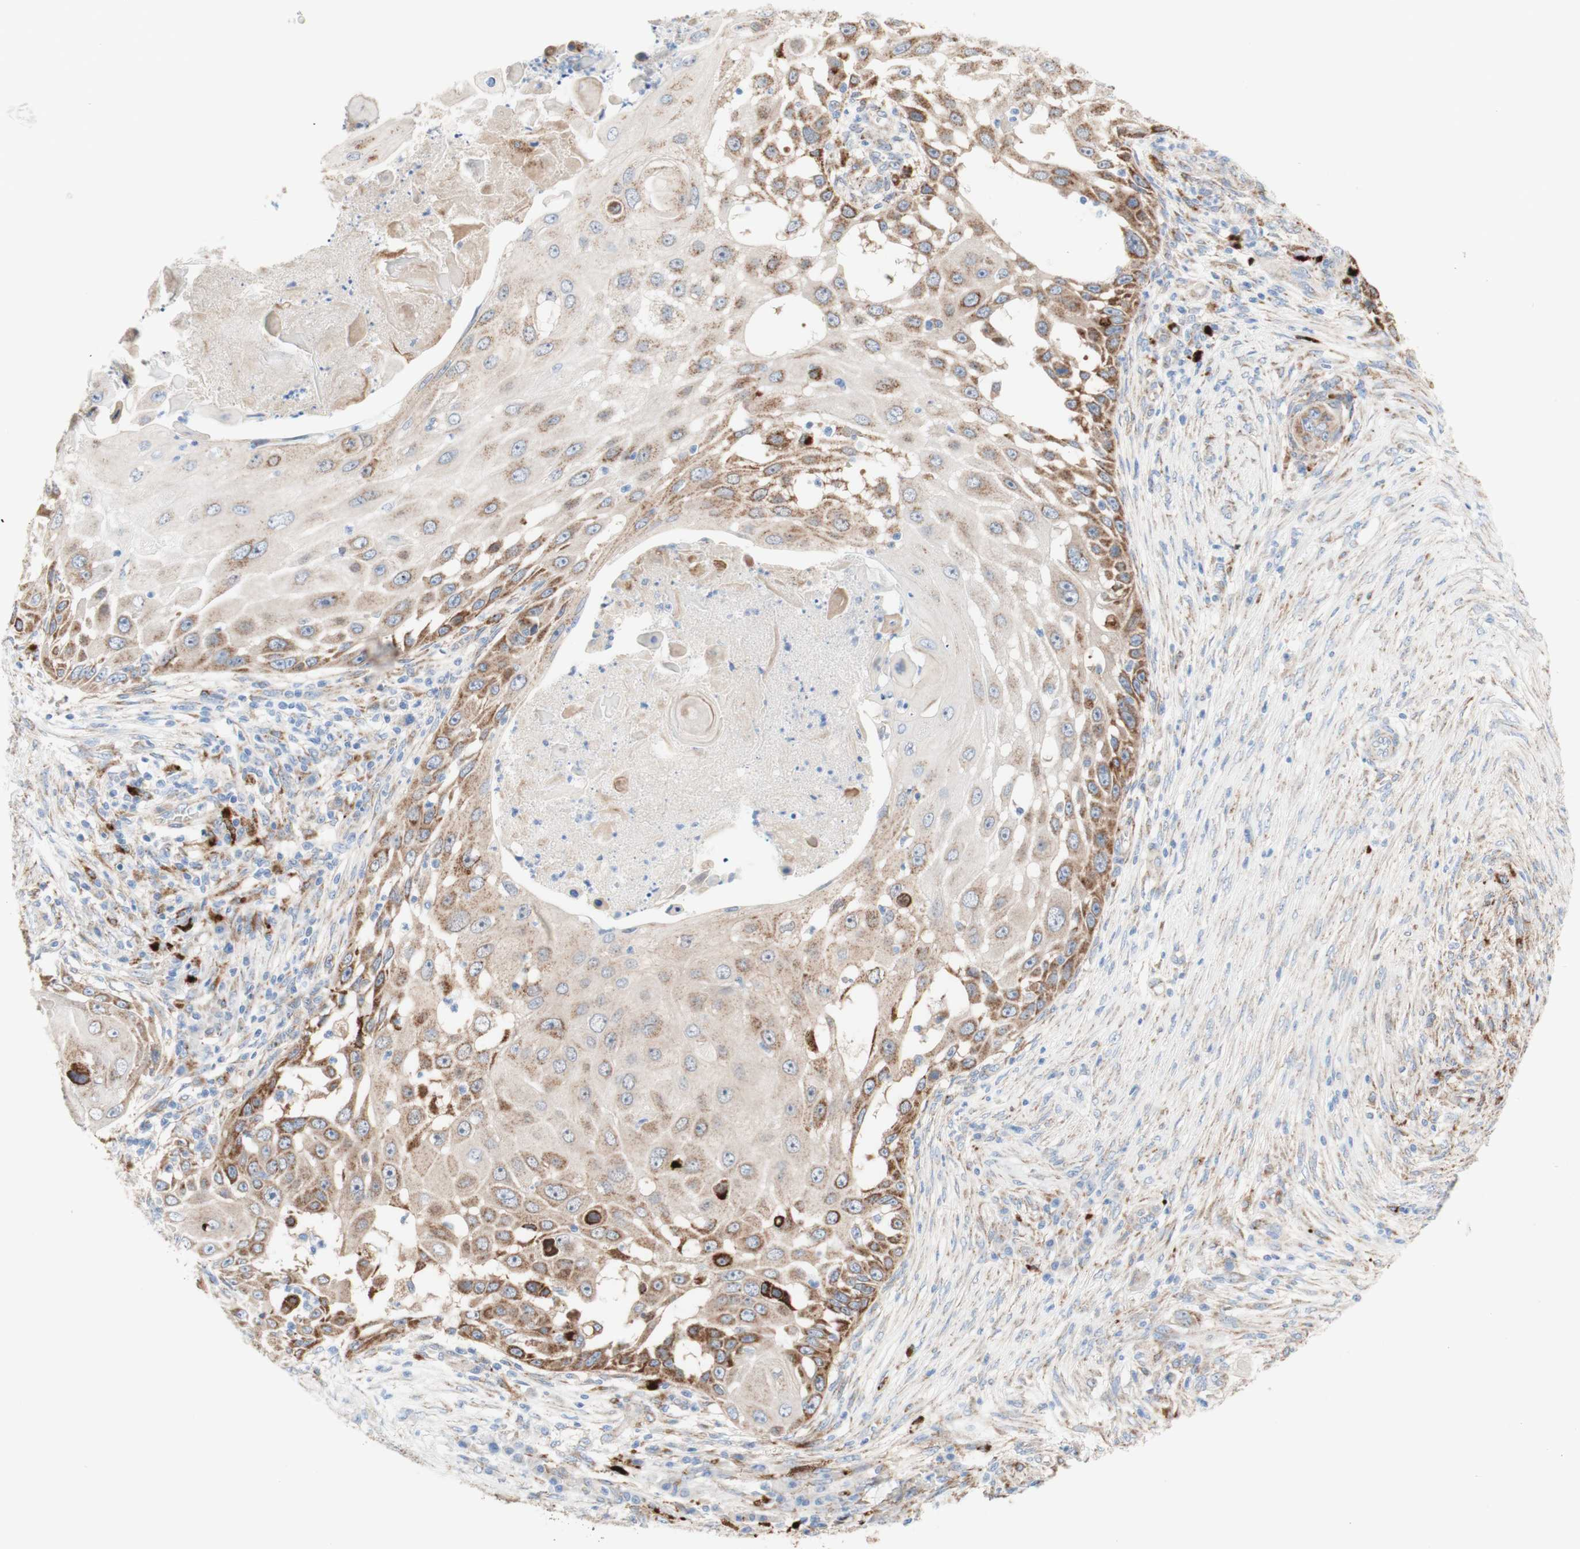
{"staining": {"intensity": "moderate", "quantity": ">75%", "location": "cytoplasmic/membranous"}, "tissue": "skin cancer", "cell_type": "Tumor cells", "image_type": "cancer", "snomed": [{"axis": "morphology", "description": "Squamous cell carcinoma, NOS"}, {"axis": "topography", "description": "Skin"}], "caption": "DAB immunohistochemical staining of human skin cancer demonstrates moderate cytoplasmic/membranous protein staining in about >75% of tumor cells.", "gene": "URB2", "patient": {"sex": "female", "age": 44}}